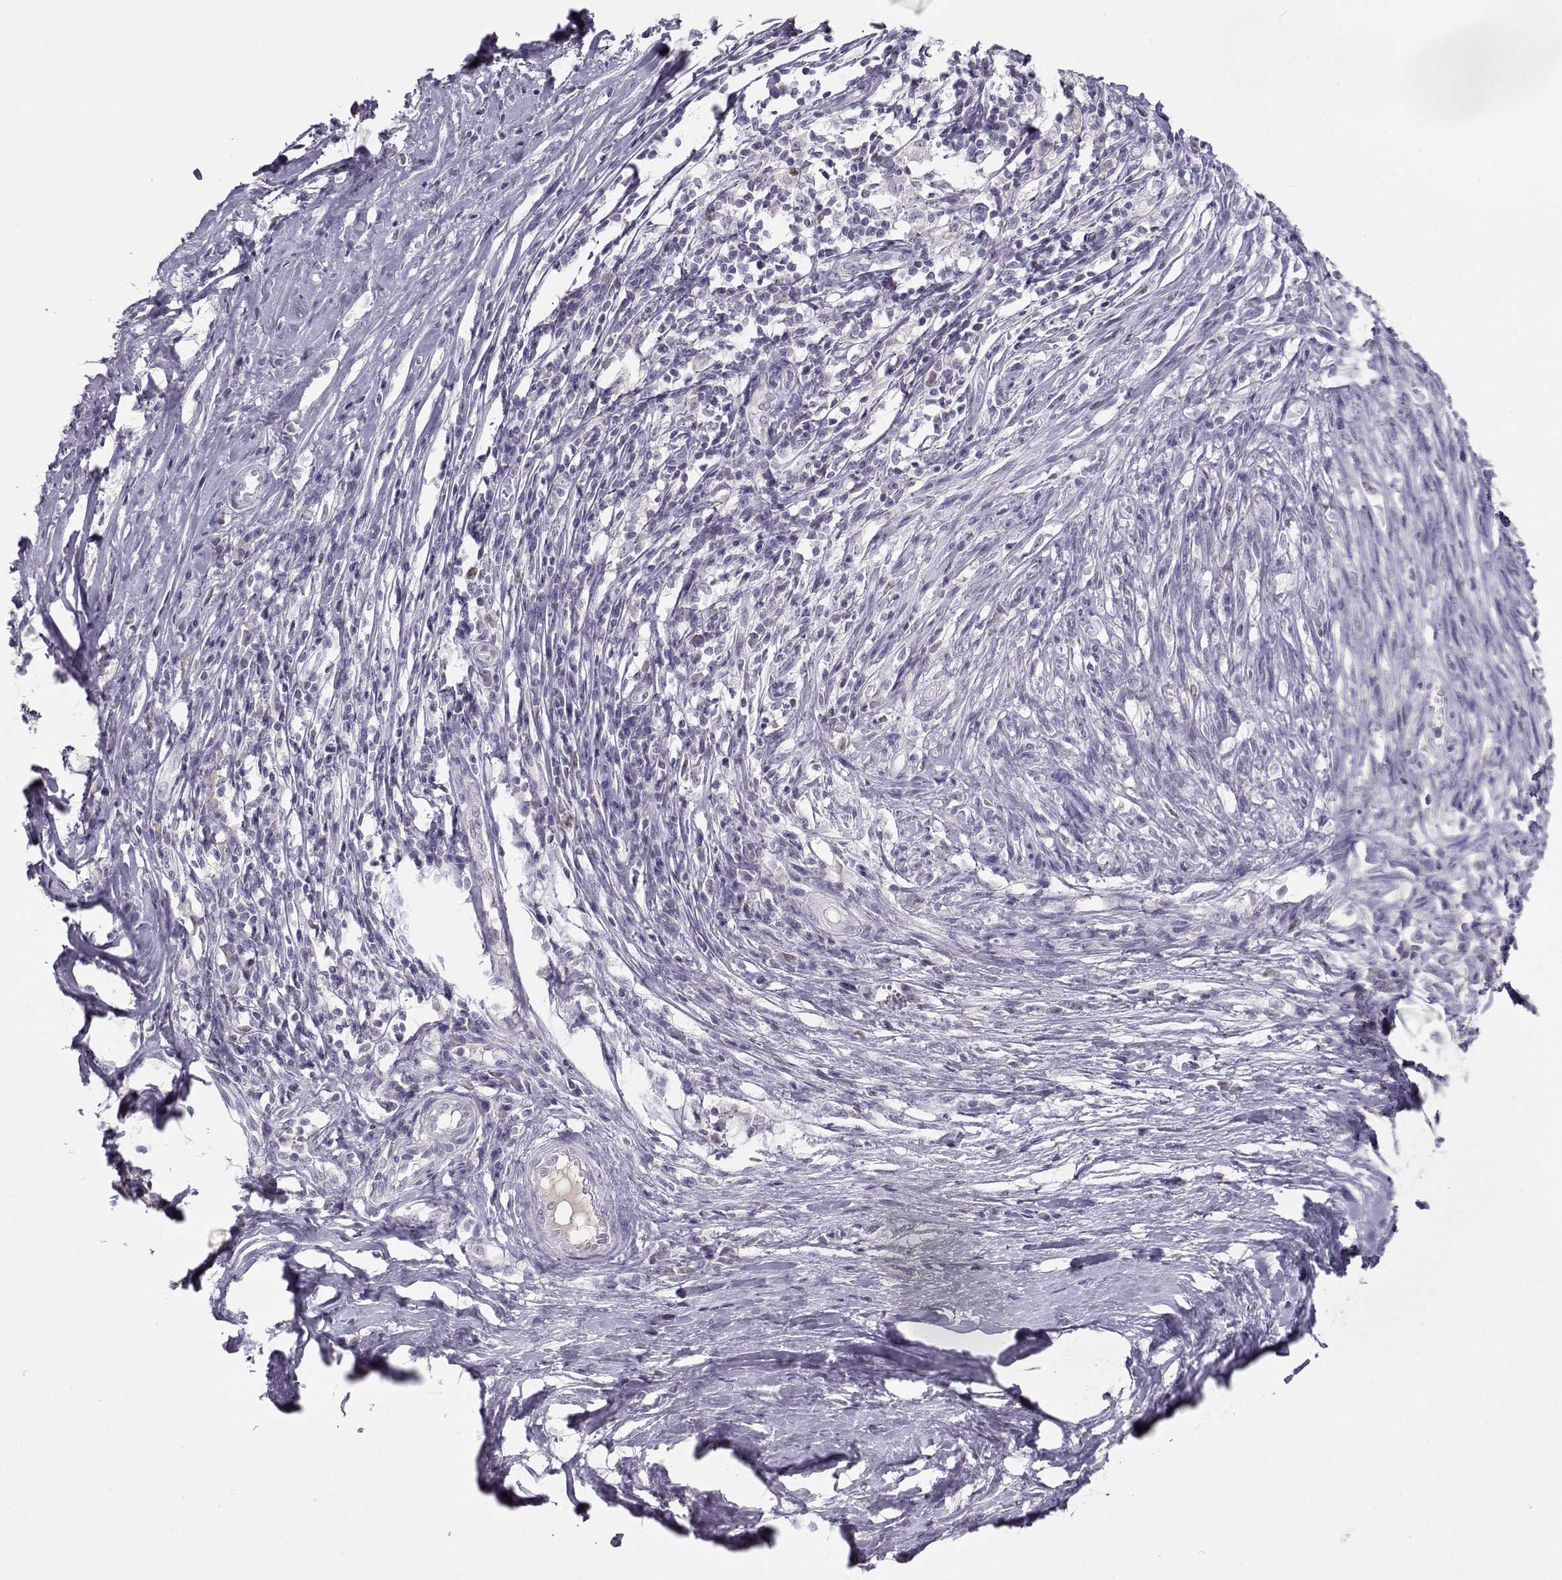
{"staining": {"intensity": "negative", "quantity": "none", "location": "none"}, "tissue": "melanoma", "cell_type": "Tumor cells", "image_type": "cancer", "snomed": [{"axis": "morphology", "description": "Malignant melanoma, NOS"}, {"axis": "topography", "description": "Skin"}], "caption": "This is an immunohistochemistry (IHC) image of human melanoma. There is no positivity in tumor cells.", "gene": "OPN5", "patient": {"sex": "female", "age": 91}}